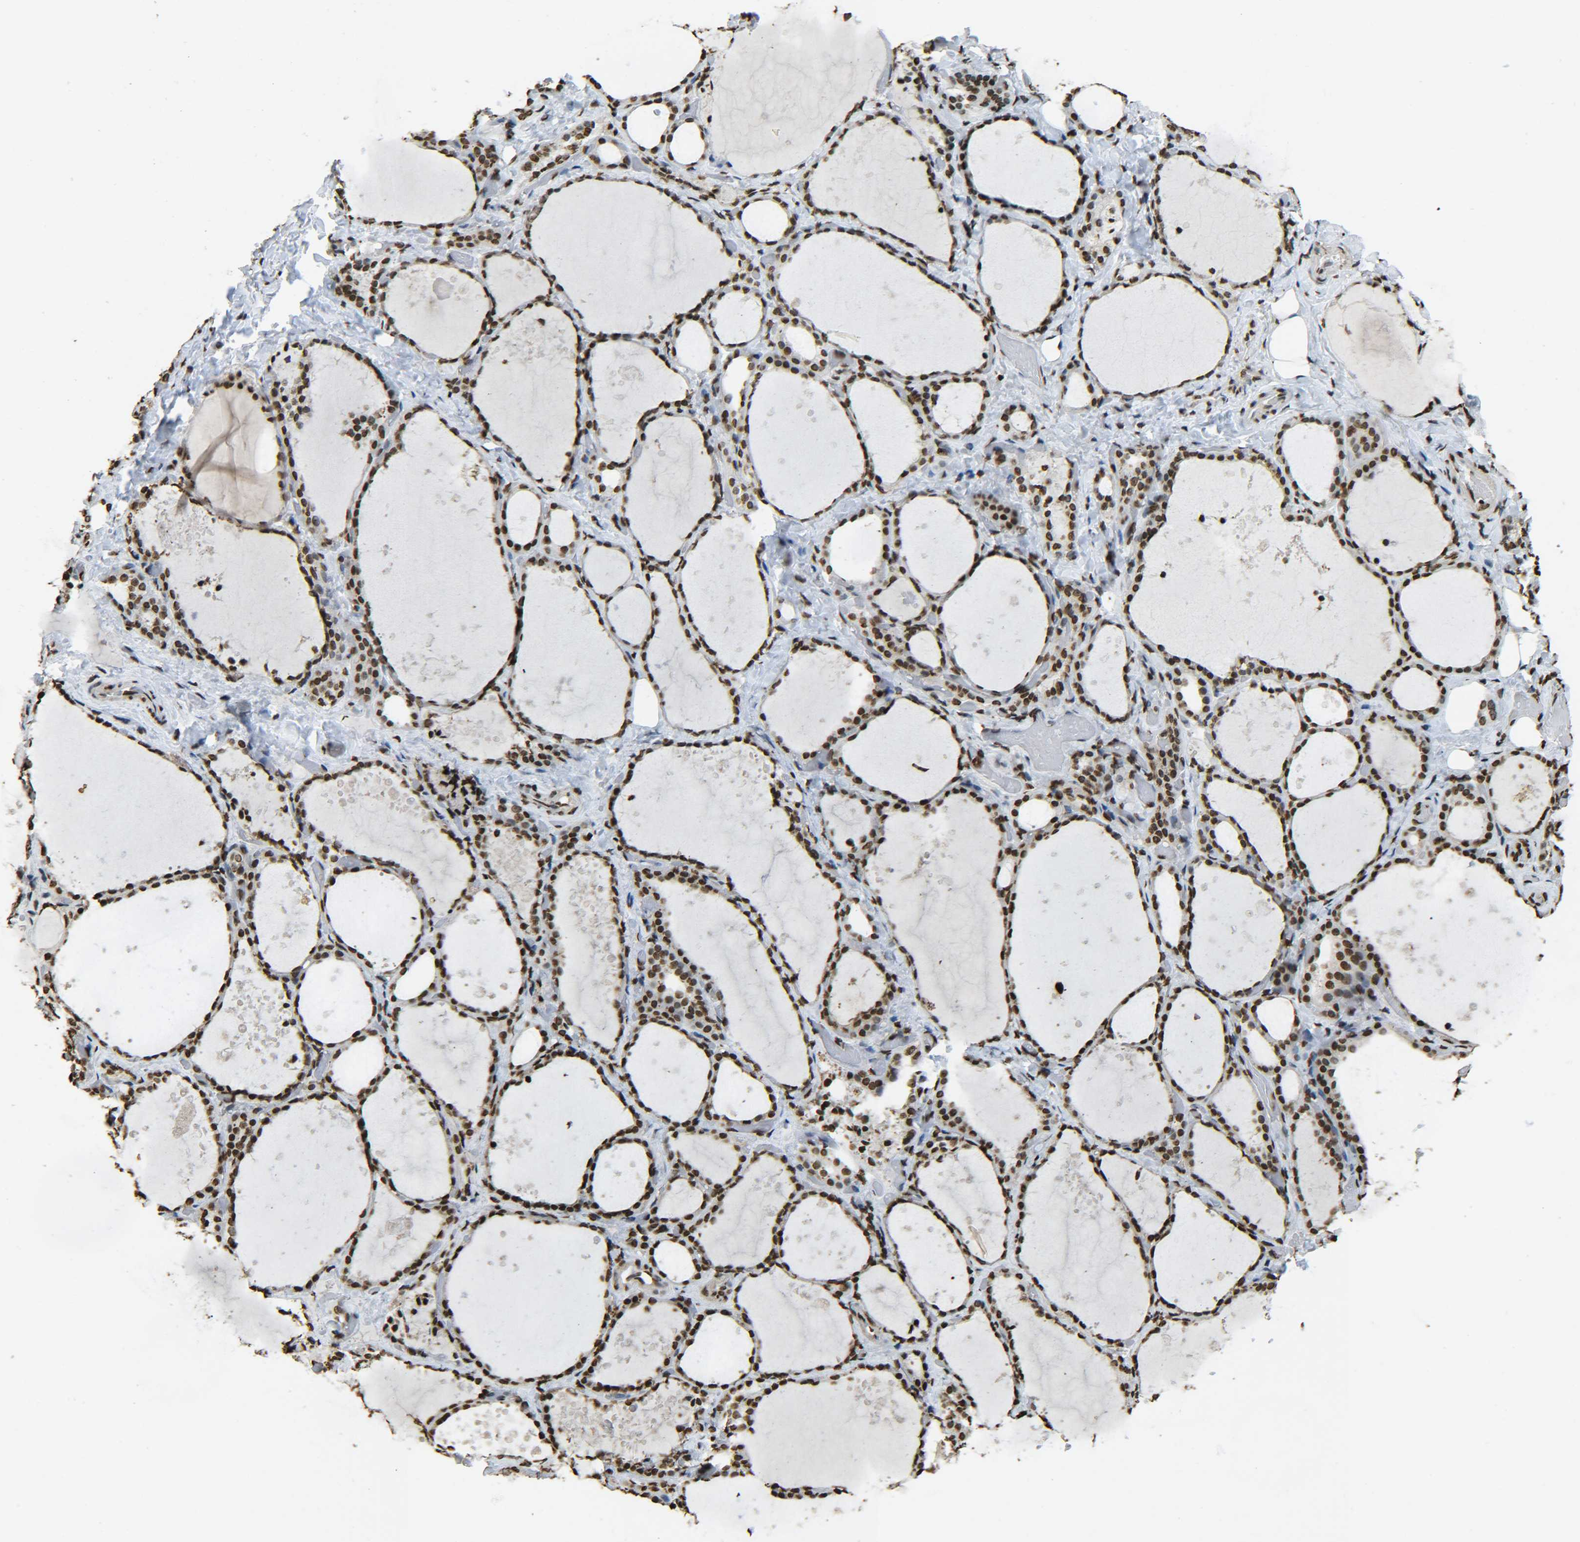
{"staining": {"intensity": "strong", "quantity": ">75%", "location": "nuclear"}, "tissue": "thyroid gland", "cell_type": "Glandular cells", "image_type": "normal", "snomed": [{"axis": "morphology", "description": "Normal tissue, NOS"}, {"axis": "topography", "description": "Thyroid gland"}], "caption": "A micrograph of human thyroid gland stained for a protein exhibits strong nuclear brown staining in glandular cells. (DAB (3,3'-diaminobenzidine) IHC with brightfield microscopy, high magnification).", "gene": "H4C16", "patient": {"sex": "female", "age": 44}}